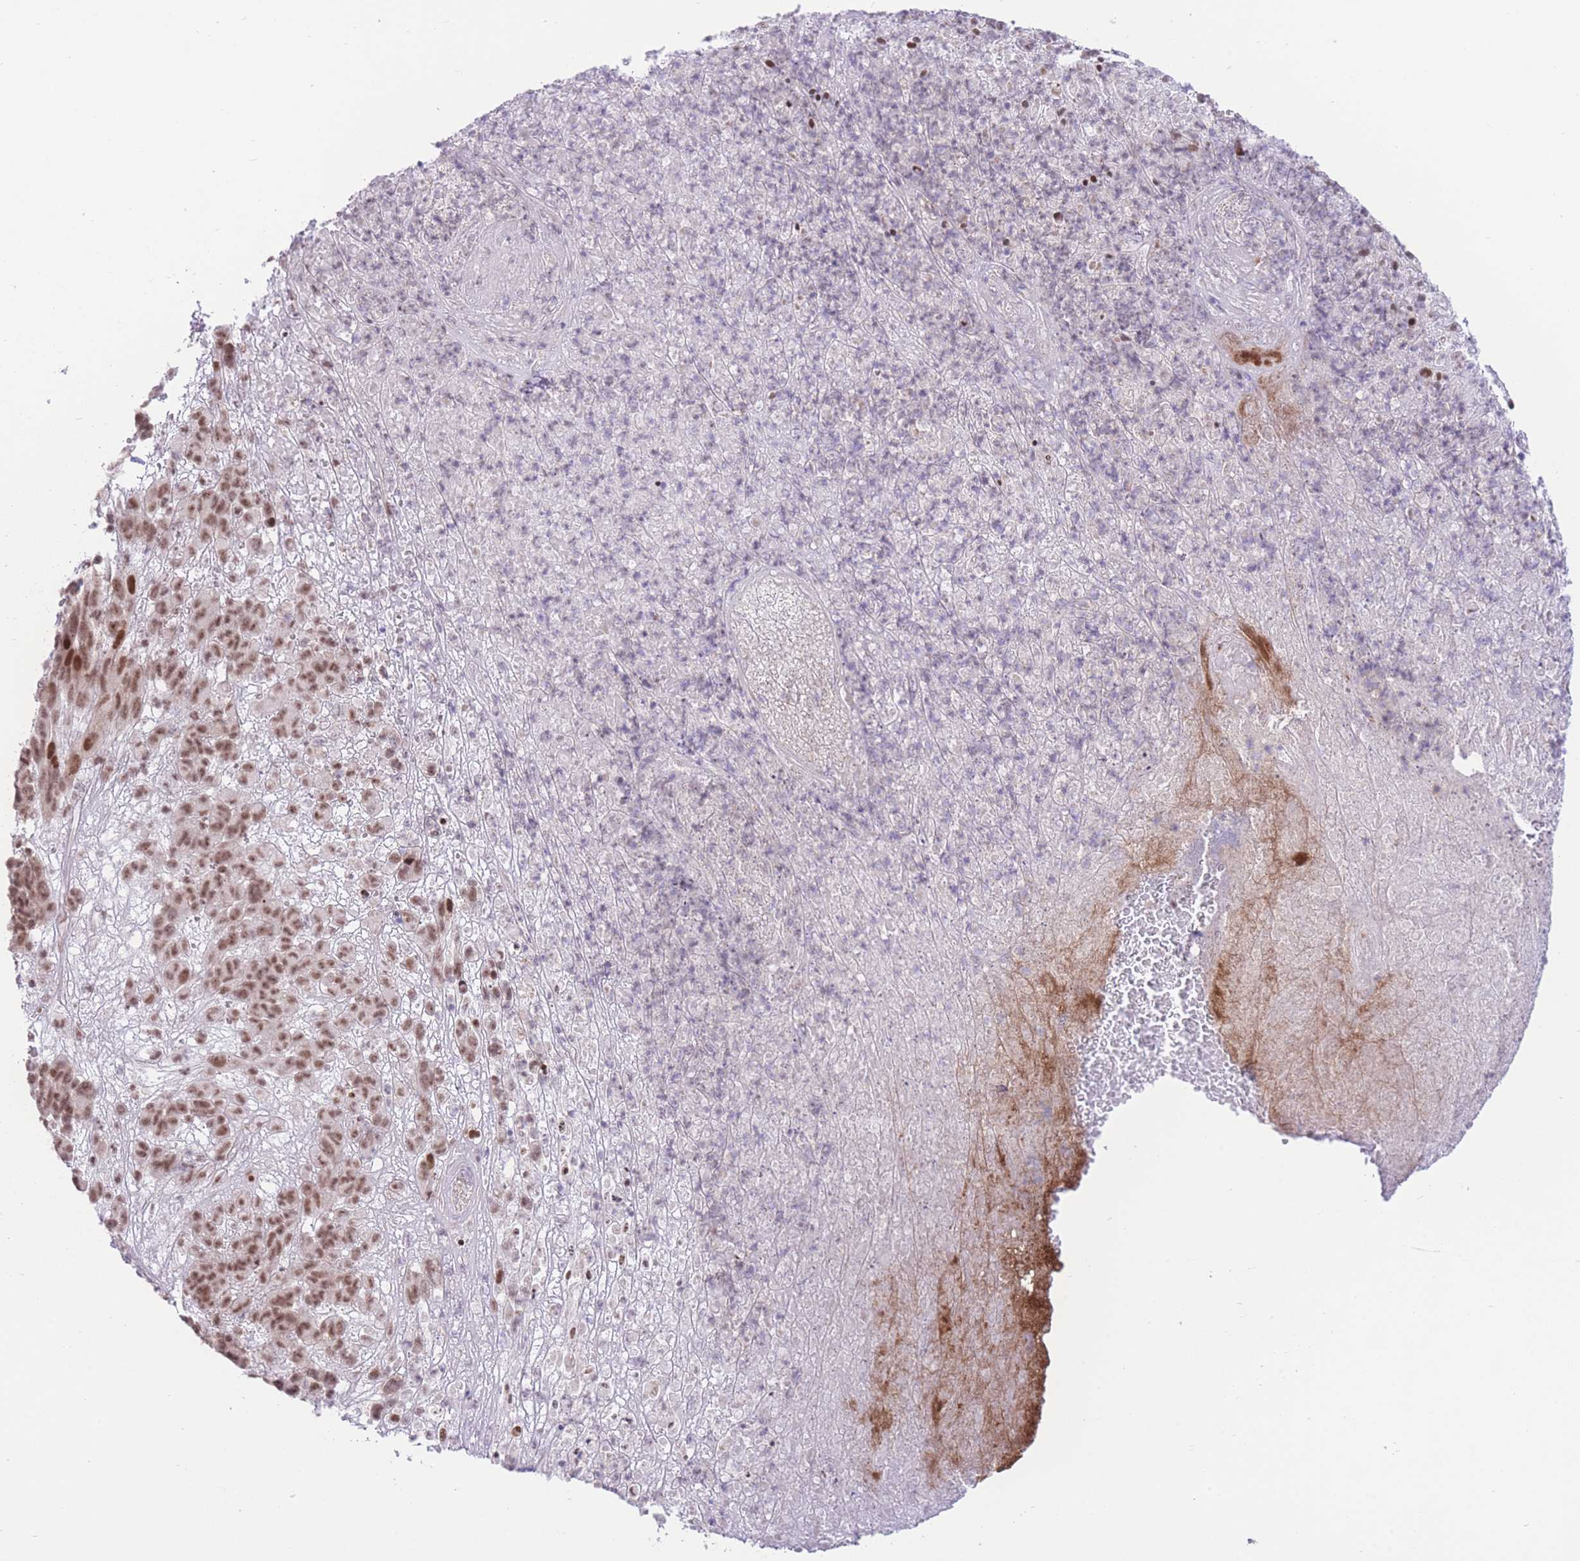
{"staining": {"intensity": "moderate", "quantity": ">75%", "location": "nuclear"}, "tissue": "melanoma", "cell_type": "Tumor cells", "image_type": "cancer", "snomed": [{"axis": "morphology", "description": "Malignant melanoma, NOS"}, {"axis": "topography", "description": "Skin"}], "caption": "Protein expression analysis of human malignant melanoma reveals moderate nuclear staining in approximately >75% of tumor cells.", "gene": "PCIF1", "patient": {"sex": "male", "age": 49}}